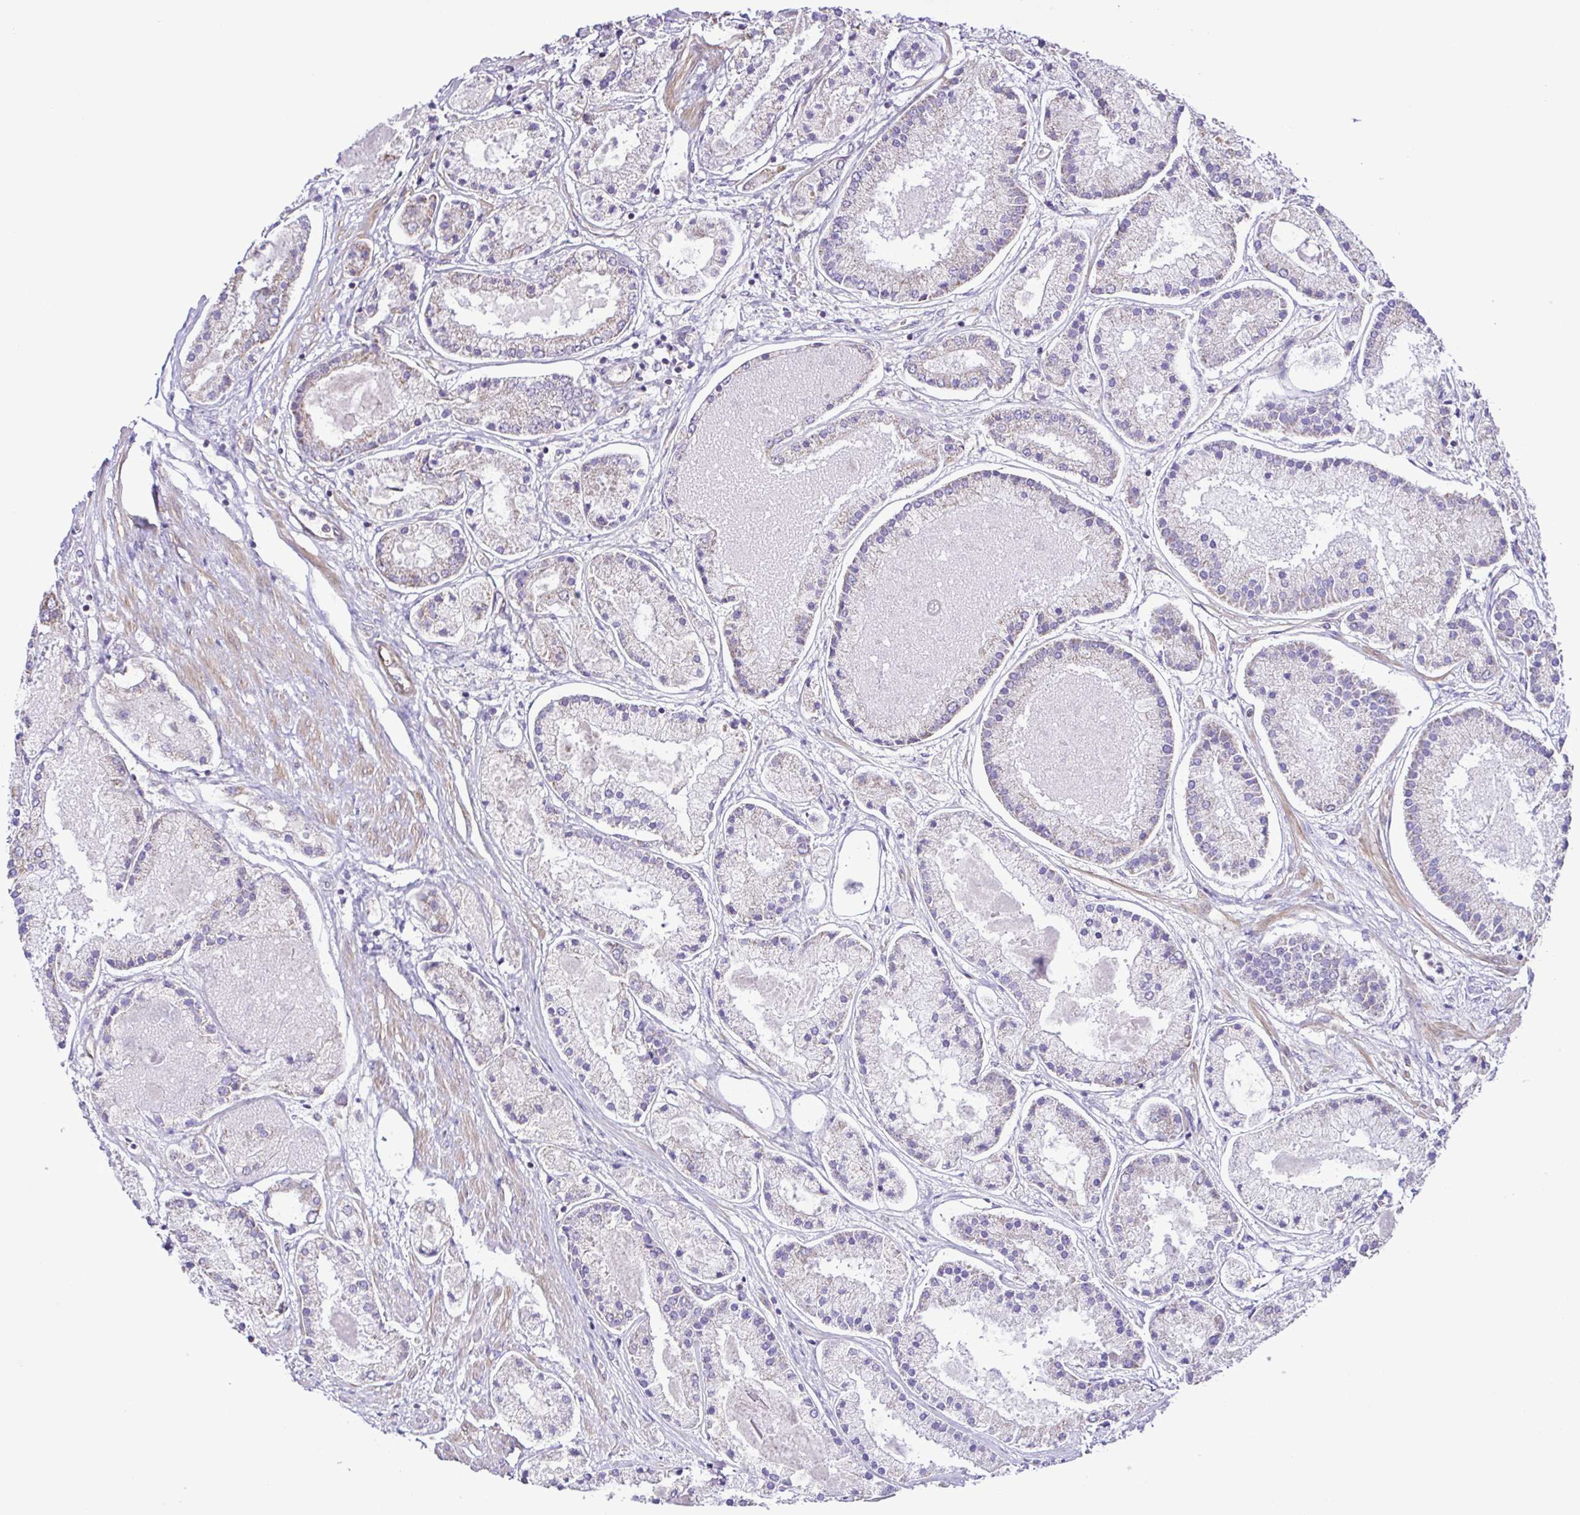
{"staining": {"intensity": "negative", "quantity": "none", "location": "none"}, "tissue": "prostate cancer", "cell_type": "Tumor cells", "image_type": "cancer", "snomed": [{"axis": "morphology", "description": "Adenocarcinoma, High grade"}, {"axis": "topography", "description": "Prostate"}], "caption": "IHC of adenocarcinoma (high-grade) (prostate) shows no staining in tumor cells.", "gene": "FLT1", "patient": {"sex": "male", "age": 67}}